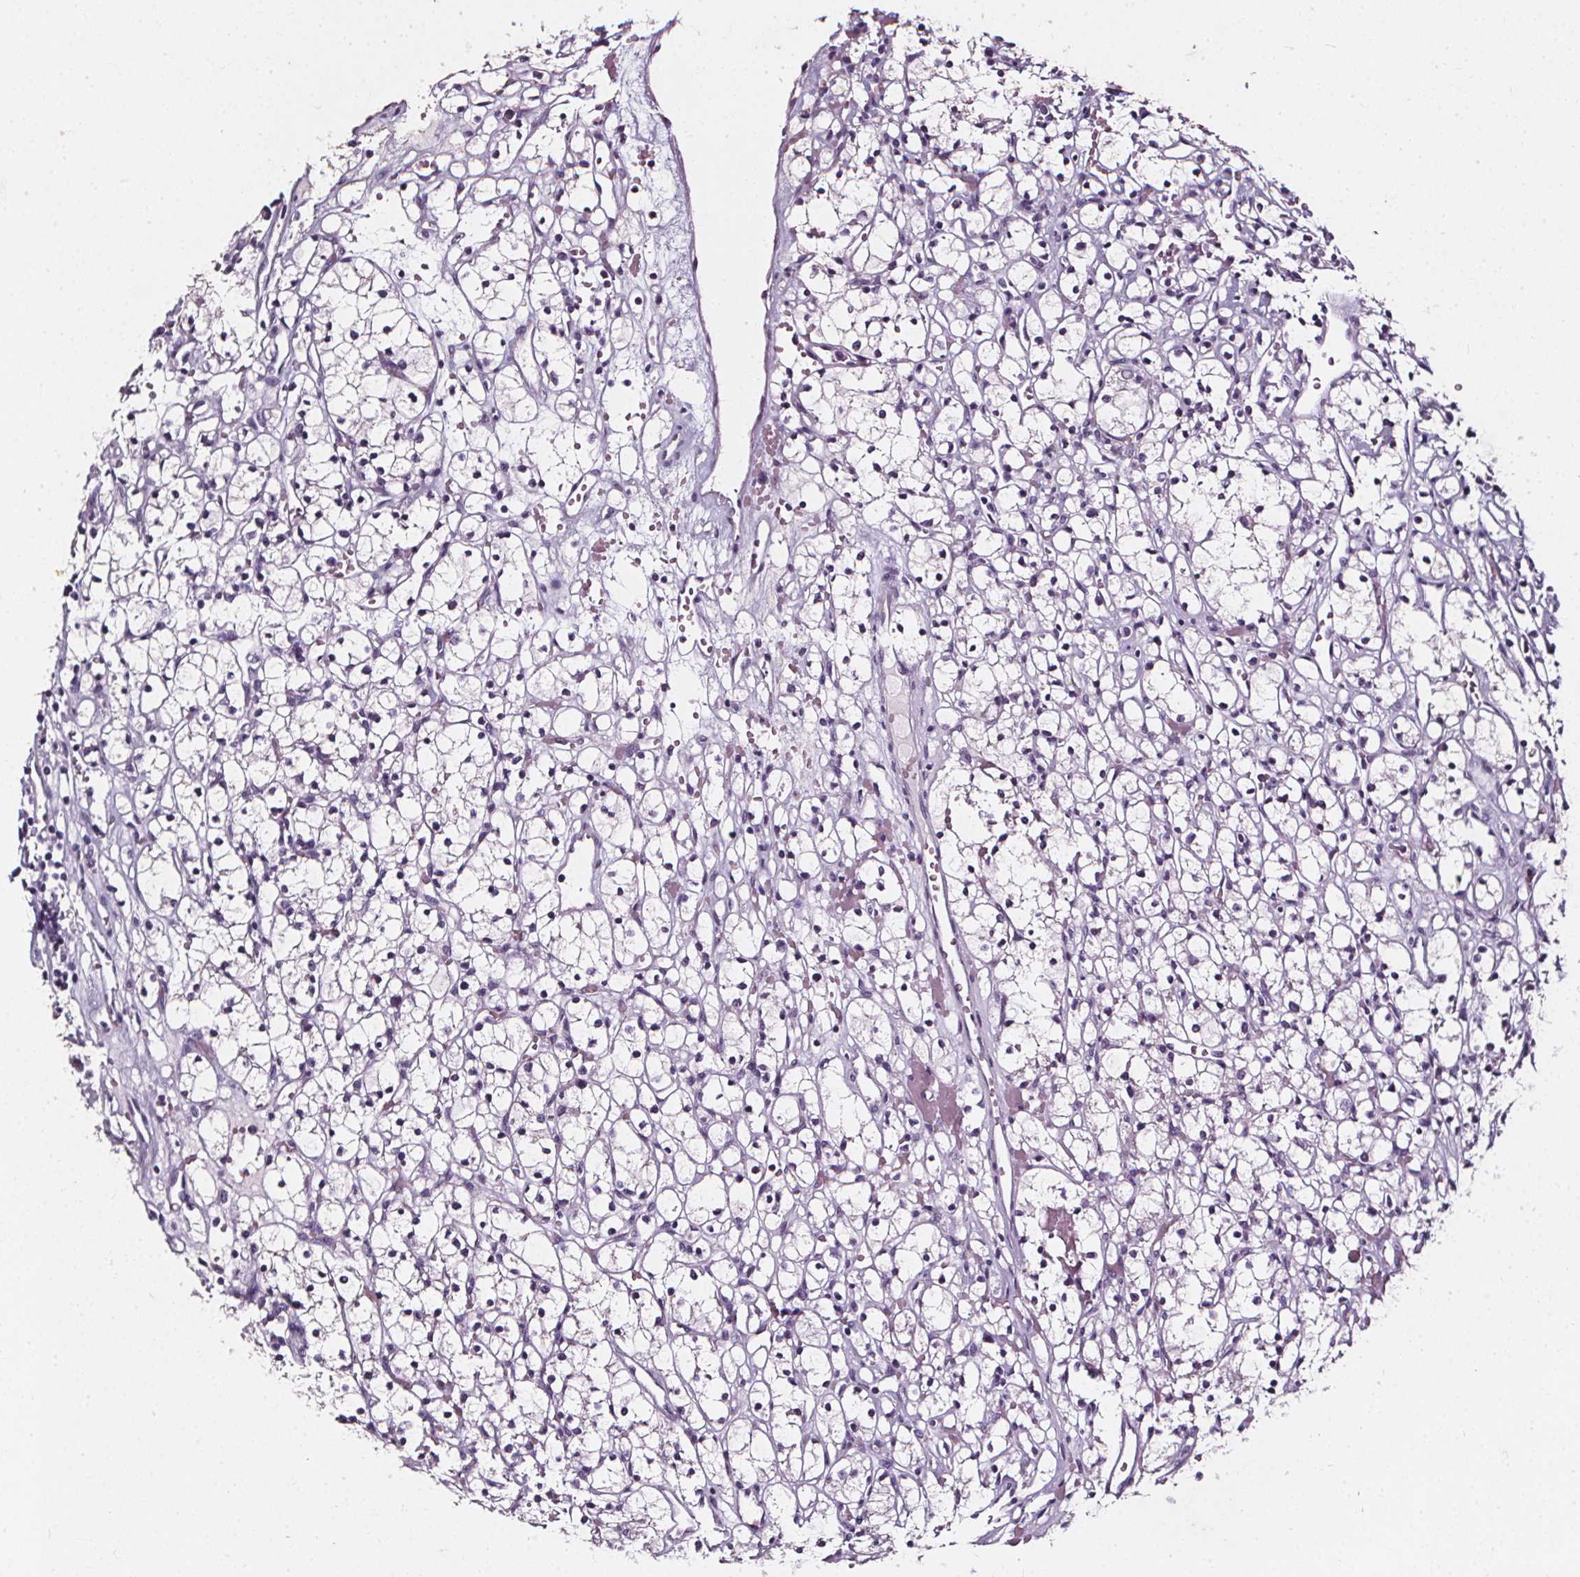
{"staining": {"intensity": "negative", "quantity": "none", "location": "none"}, "tissue": "renal cancer", "cell_type": "Tumor cells", "image_type": "cancer", "snomed": [{"axis": "morphology", "description": "Adenocarcinoma, NOS"}, {"axis": "topography", "description": "Kidney"}], "caption": "Image shows no significant protein expression in tumor cells of adenocarcinoma (renal).", "gene": "DEFA5", "patient": {"sex": "female", "age": 59}}